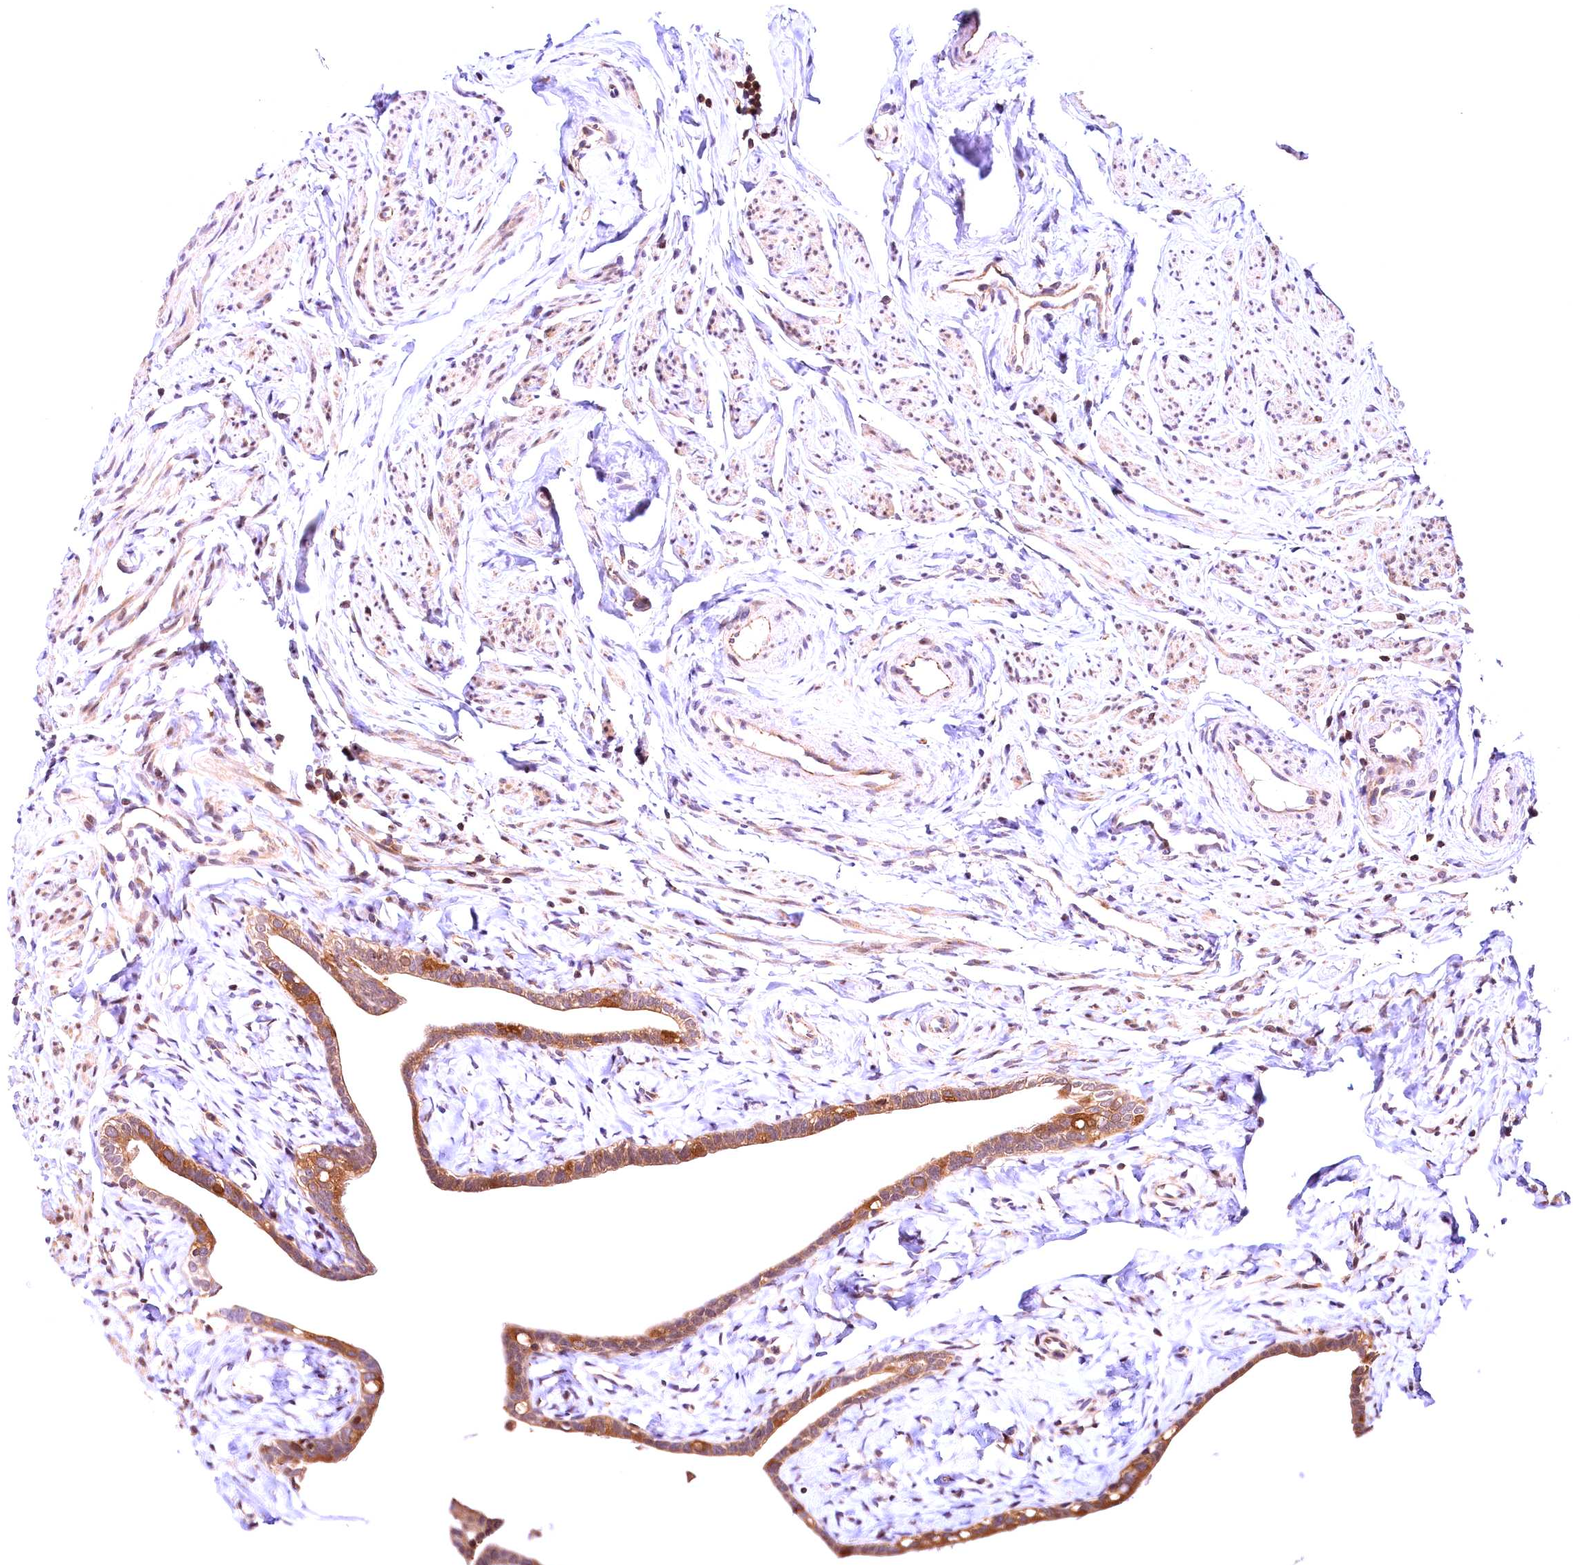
{"staining": {"intensity": "moderate", "quantity": ">75%", "location": "cytoplasmic/membranous"}, "tissue": "fallopian tube", "cell_type": "Glandular cells", "image_type": "normal", "snomed": [{"axis": "morphology", "description": "Normal tissue, NOS"}, {"axis": "topography", "description": "Fallopian tube"}], "caption": "This photomicrograph demonstrates immunohistochemistry staining of unremarkable human fallopian tube, with medium moderate cytoplasmic/membranous staining in about >75% of glandular cells.", "gene": "CHORDC1", "patient": {"sex": "female", "age": 66}}